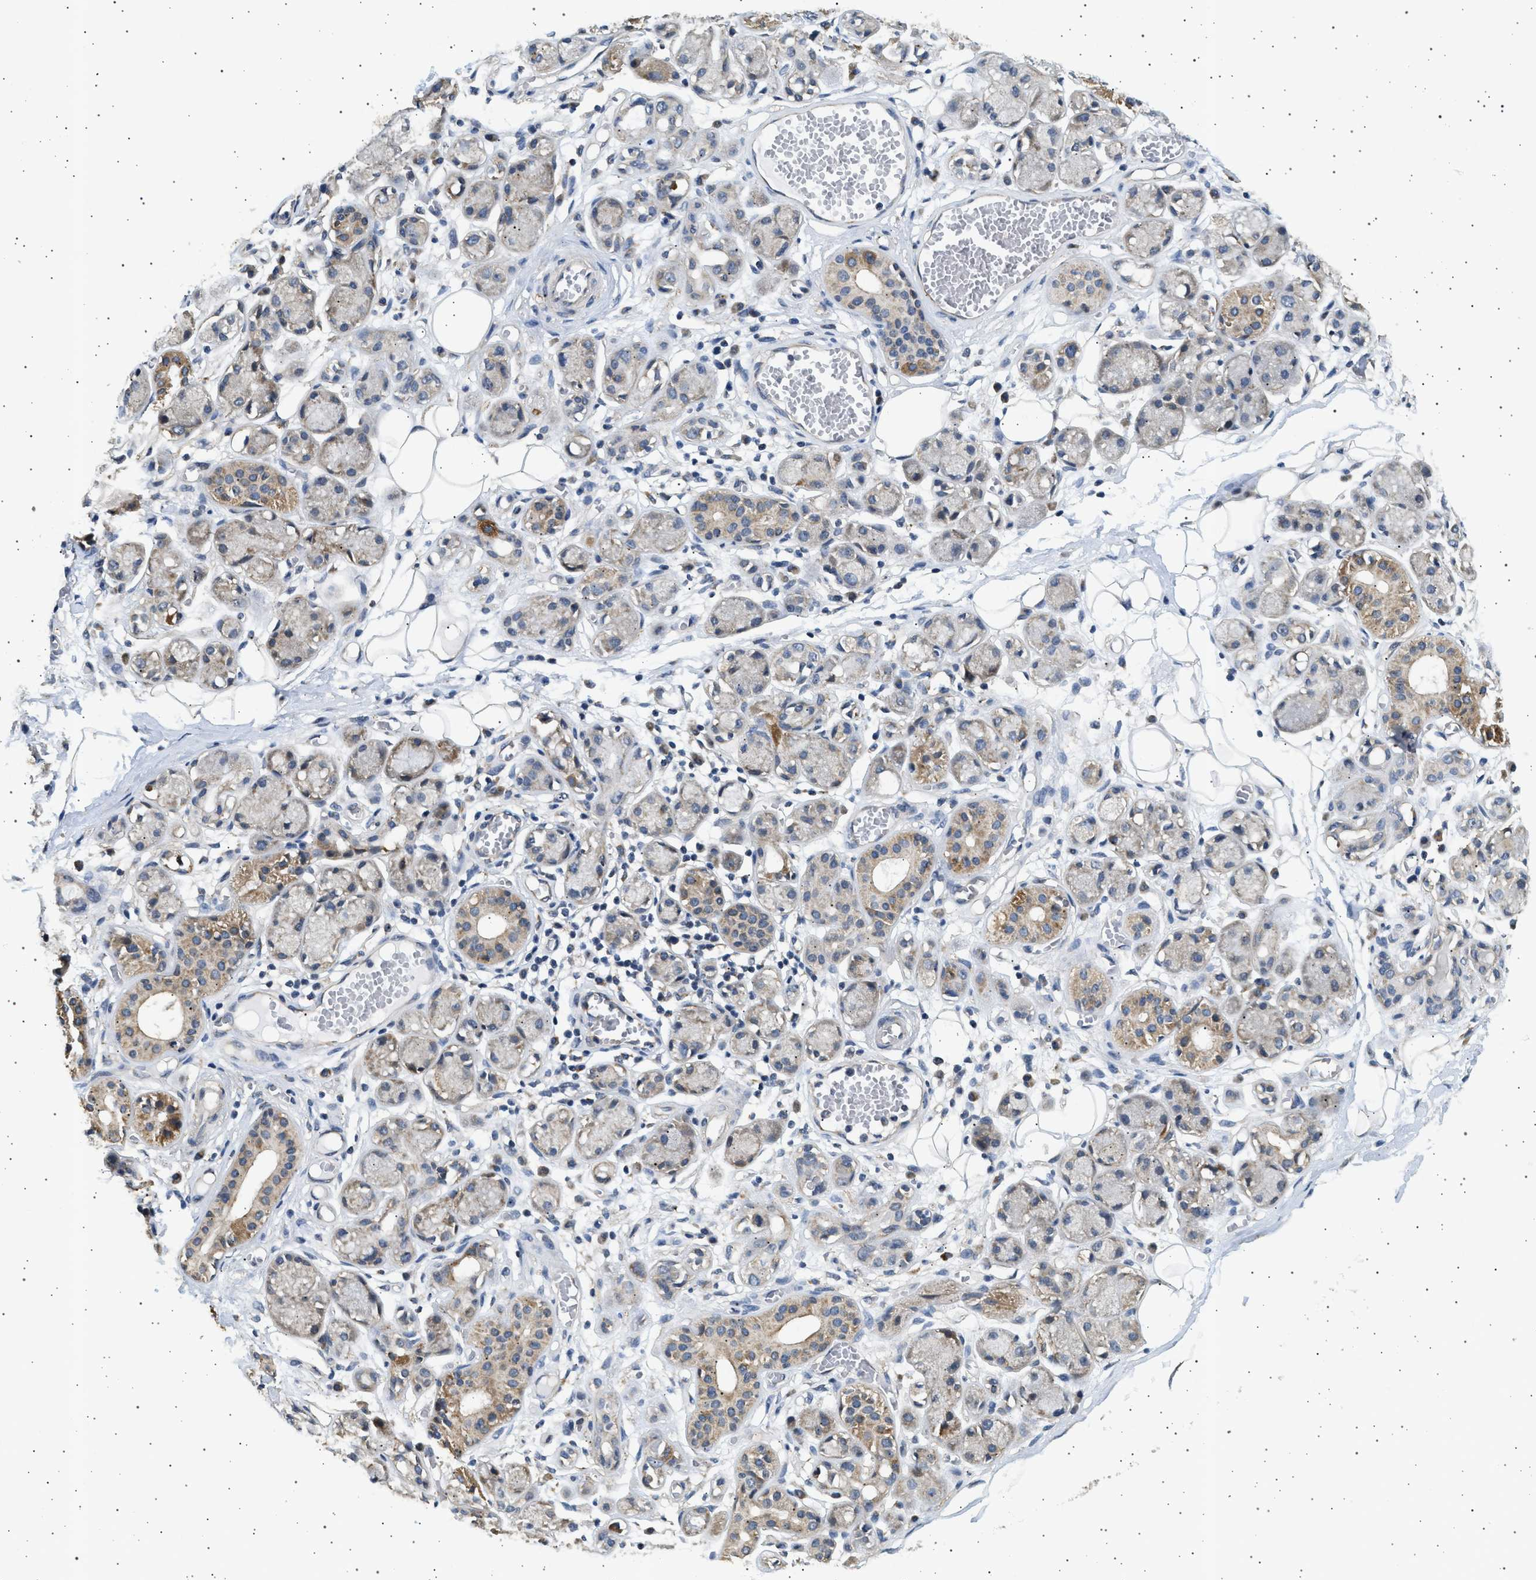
{"staining": {"intensity": "weak", "quantity": "<25%", "location": "cytoplasmic/membranous"}, "tissue": "adipose tissue", "cell_type": "Adipocytes", "image_type": "normal", "snomed": [{"axis": "morphology", "description": "Normal tissue, NOS"}, {"axis": "morphology", "description": "Inflammation, NOS"}, {"axis": "topography", "description": "Salivary gland"}, {"axis": "topography", "description": "Peripheral nerve tissue"}], "caption": "High magnification brightfield microscopy of benign adipose tissue stained with DAB (3,3'-diaminobenzidine) (brown) and counterstained with hematoxylin (blue): adipocytes show no significant expression. (DAB IHC with hematoxylin counter stain).", "gene": "KCNA4", "patient": {"sex": "female", "age": 75}}